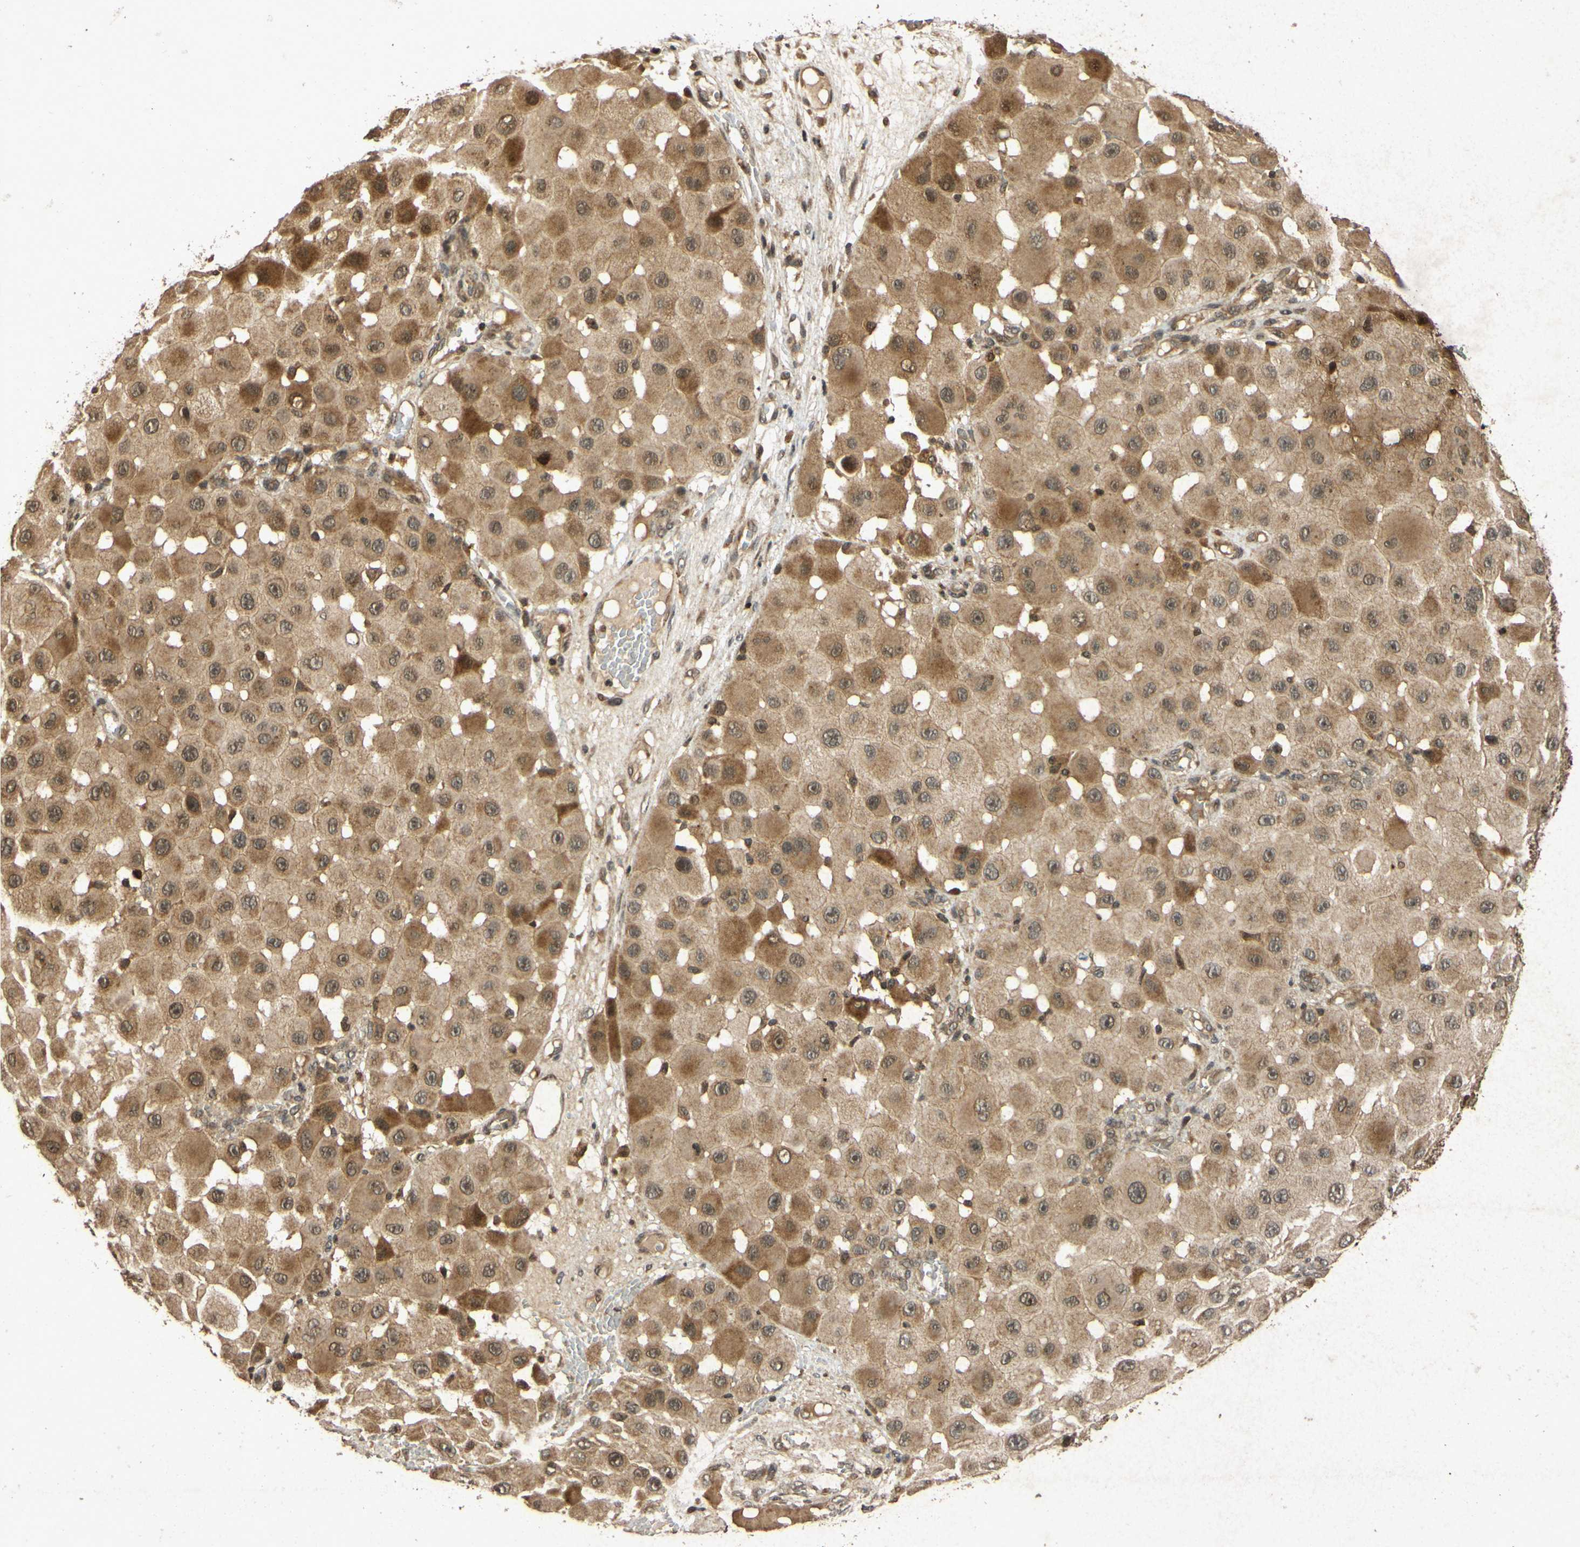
{"staining": {"intensity": "moderate", "quantity": ">75%", "location": "cytoplasmic/membranous"}, "tissue": "melanoma", "cell_type": "Tumor cells", "image_type": "cancer", "snomed": [{"axis": "morphology", "description": "Malignant melanoma, NOS"}, {"axis": "topography", "description": "Skin"}], "caption": "Immunohistochemistry (IHC) image of human melanoma stained for a protein (brown), which displays medium levels of moderate cytoplasmic/membranous expression in about >75% of tumor cells.", "gene": "ATP6V1H", "patient": {"sex": "female", "age": 81}}